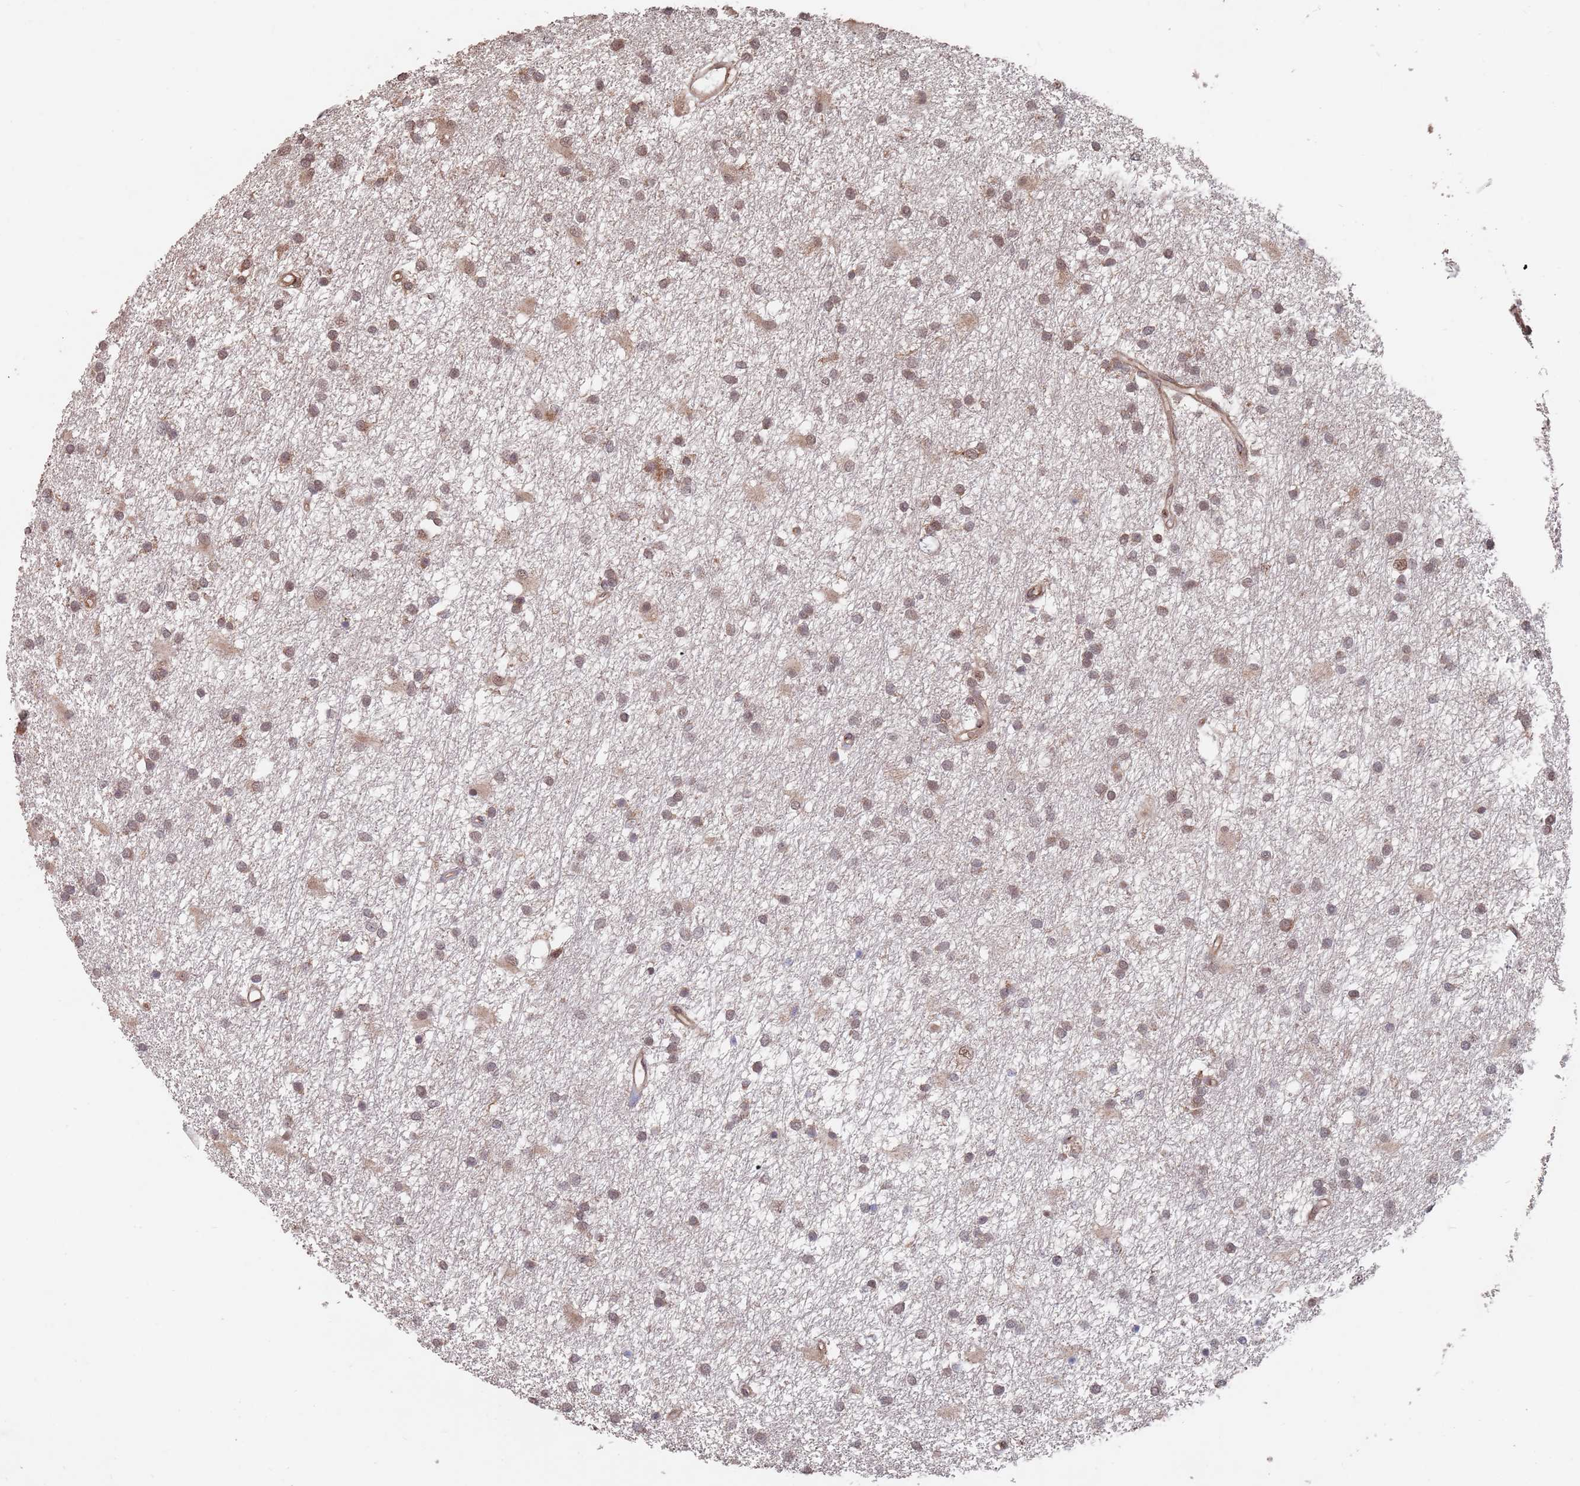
{"staining": {"intensity": "weak", "quantity": ">75%", "location": "cytoplasmic/membranous"}, "tissue": "glioma", "cell_type": "Tumor cells", "image_type": "cancer", "snomed": [{"axis": "morphology", "description": "Glioma, malignant, High grade"}, {"axis": "topography", "description": "Brain"}], "caption": "A high-resolution histopathology image shows immunohistochemistry (IHC) staining of glioma, which shows weak cytoplasmic/membranous positivity in approximately >75% of tumor cells. Nuclei are stained in blue.", "gene": "UNC45A", "patient": {"sex": "male", "age": 77}}